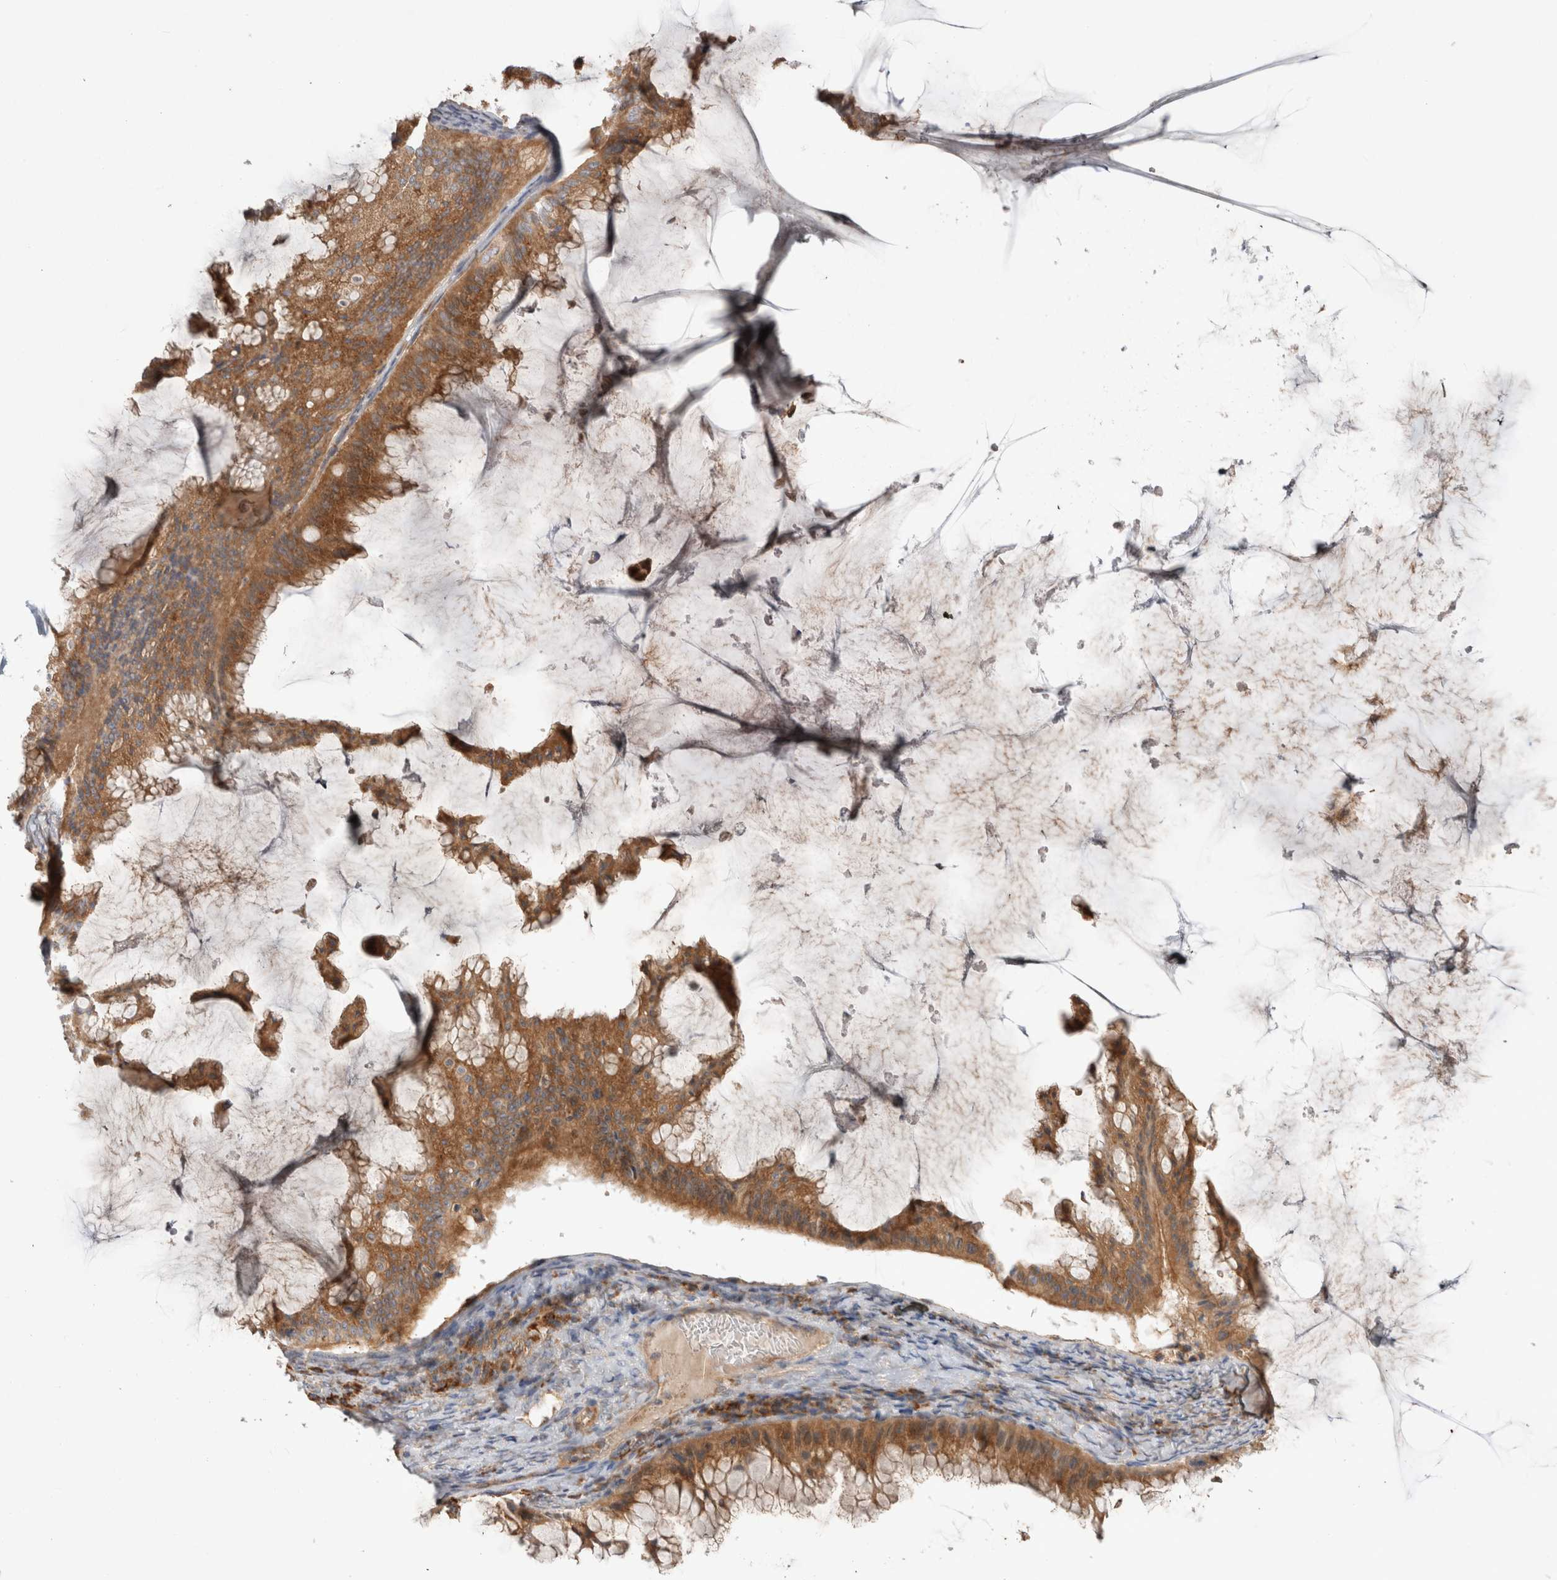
{"staining": {"intensity": "moderate", "quantity": ">75%", "location": "cytoplasmic/membranous"}, "tissue": "ovarian cancer", "cell_type": "Tumor cells", "image_type": "cancer", "snomed": [{"axis": "morphology", "description": "Cystadenocarcinoma, mucinous, NOS"}, {"axis": "topography", "description": "Ovary"}], "caption": "Immunohistochemistry photomicrograph of neoplastic tissue: ovarian cancer (mucinous cystadenocarcinoma) stained using immunohistochemistry demonstrates medium levels of moderate protein expression localized specifically in the cytoplasmic/membranous of tumor cells, appearing as a cytoplasmic/membranous brown color.", "gene": "PDCD10", "patient": {"sex": "female", "age": 61}}